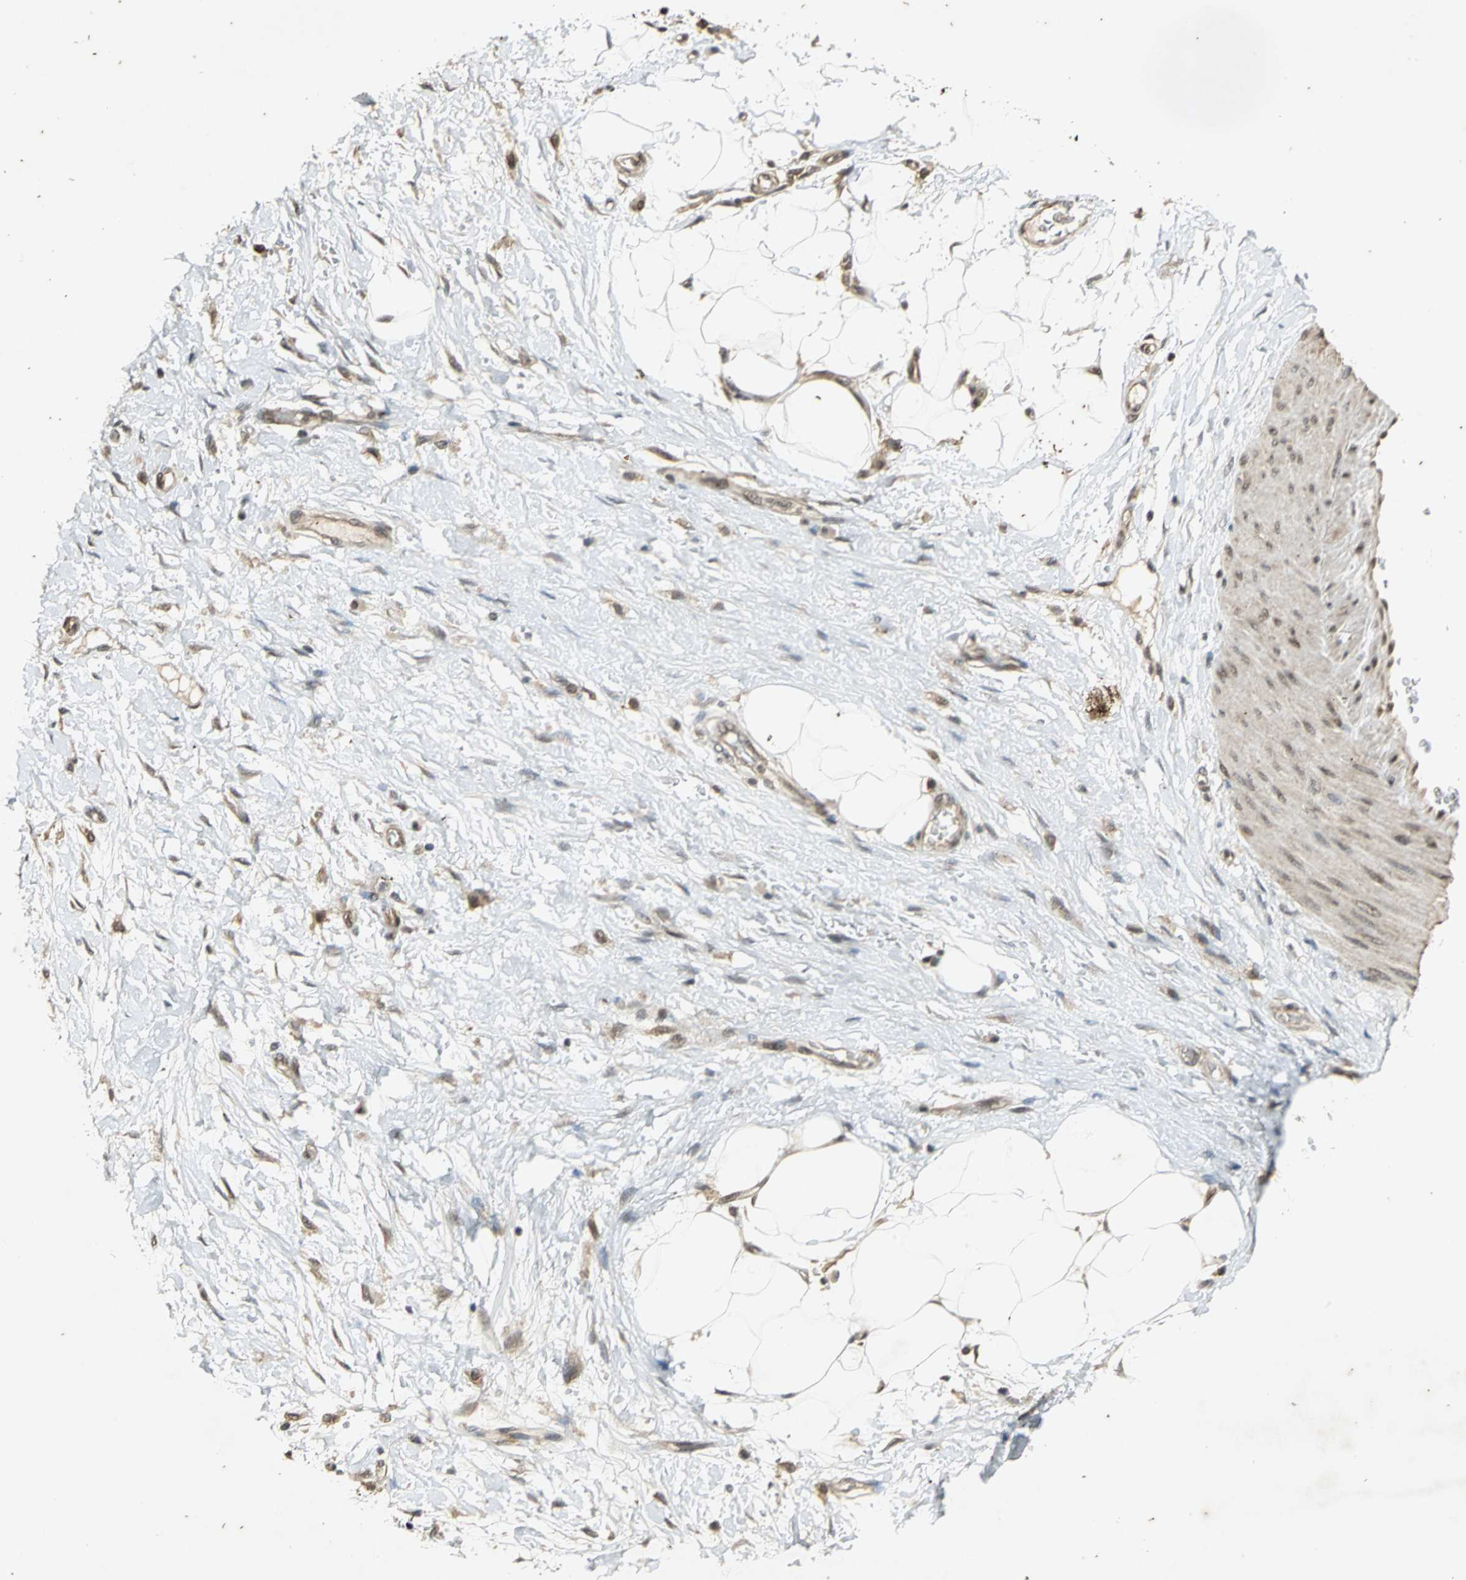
{"staining": {"intensity": "weak", "quantity": ">75%", "location": "cytoplasmic/membranous,nuclear"}, "tissue": "adipose tissue", "cell_type": "Adipocytes", "image_type": "normal", "snomed": [{"axis": "morphology", "description": "Normal tissue, NOS"}, {"axis": "morphology", "description": "Urothelial carcinoma, High grade"}, {"axis": "topography", "description": "Vascular tissue"}, {"axis": "topography", "description": "Urinary bladder"}], "caption": "This image shows benign adipose tissue stained with immunohistochemistry to label a protein in brown. The cytoplasmic/membranous,nuclear of adipocytes show weak positivity for the protein. Nuclei are counter-stained blue.", "gene": "NOTCH3", "patient": {"sex": "female", "age": 56}}